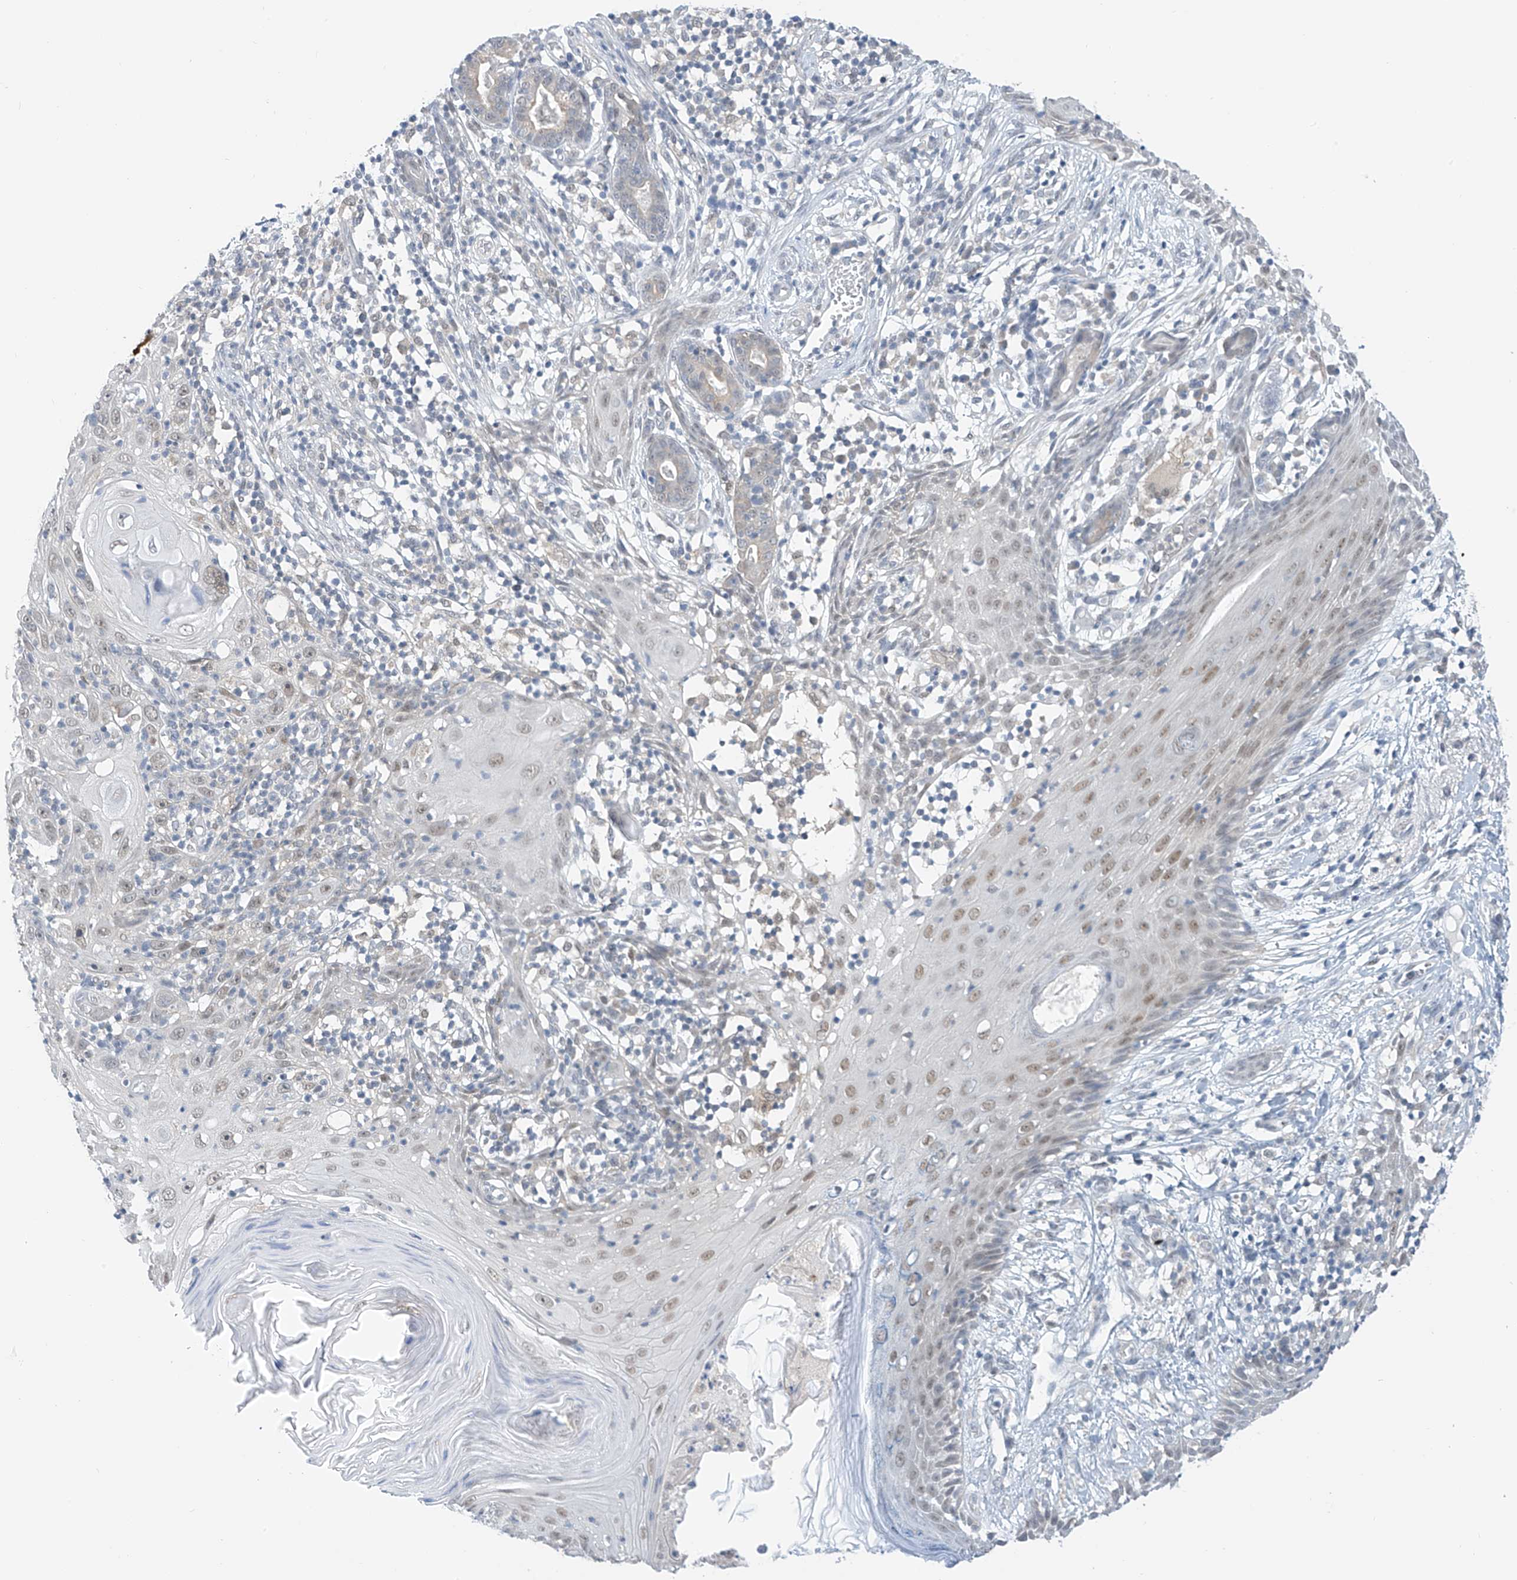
{"staining": {"intensity": "moderate", "quantity": "<25%", "location": "nuclear"}, "tissue": "skin cancer", "cell_type": "Tumor cells", "image_type": "cancer", "snomed": [{"axis": "morphology", "description": "Squamous cell carcinoma, NOS"}, {"axis": "topography", "description": "Skin"}], "caption": "A histopathology image of skin cancer (squamous cell carcinoma) stained for a protein demonstrates moderate nuclear brown staining in tumor cells.", "gene": "APLF", "patient": {"sex": "female", "age": 88}}